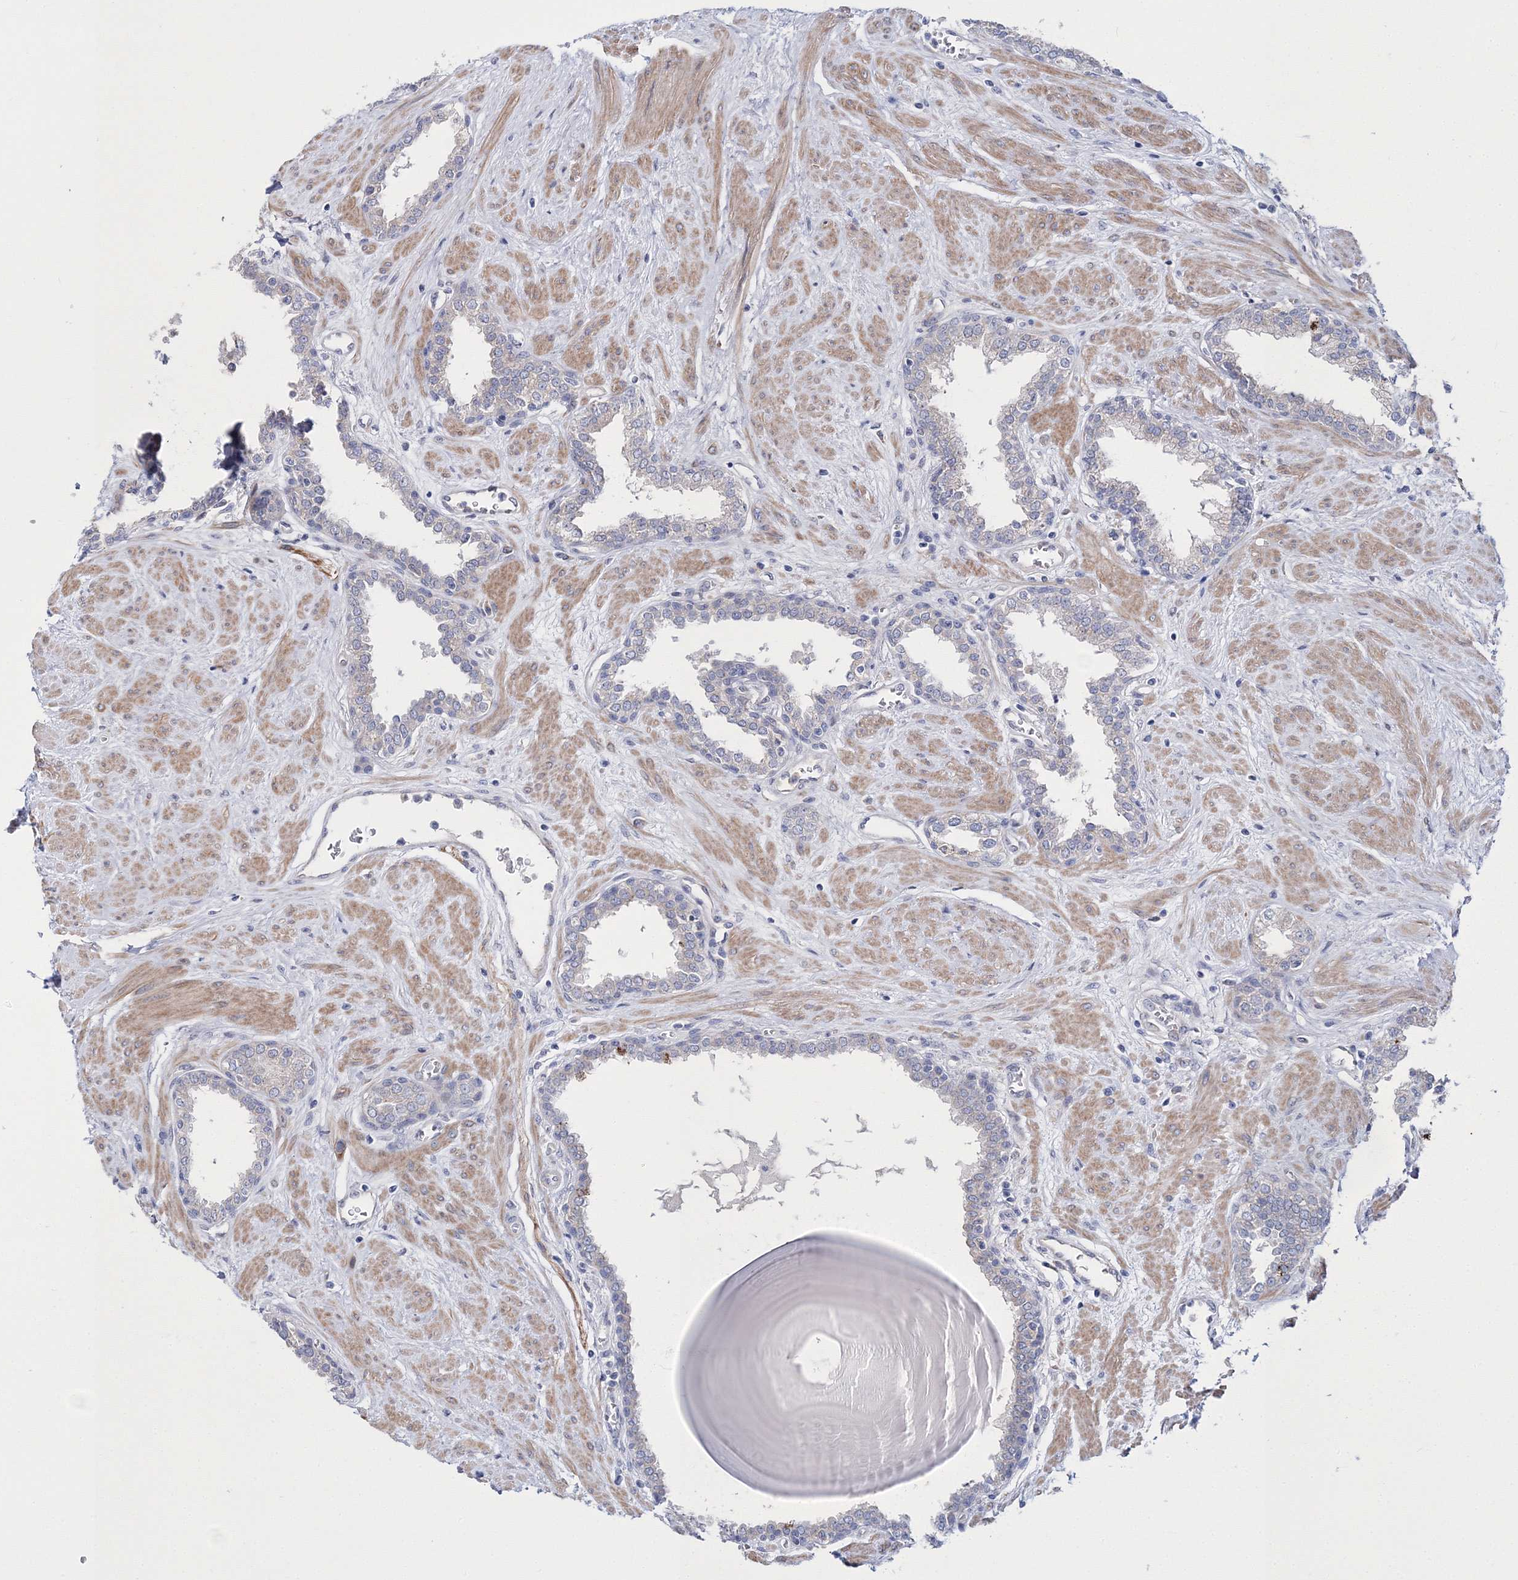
{"staining": {"intensity": "negative", "quantity": "none", "location": "none"}, "tissue": "prostate", "cell_type": "Glandular cells", "image_type": "normal", "snomed": [{"axis": "morphology", "description": "Normal tissue, NOS"}, {"axis": "topography", "description": "Prostate"}], "caption": "This is an immunohistochemistry (IHC) micrograph of normal human prostate. There is no positivity in glandular cells.", "gene": "ARHGAP32", "patient": {"sex": "male", "age": 51}}